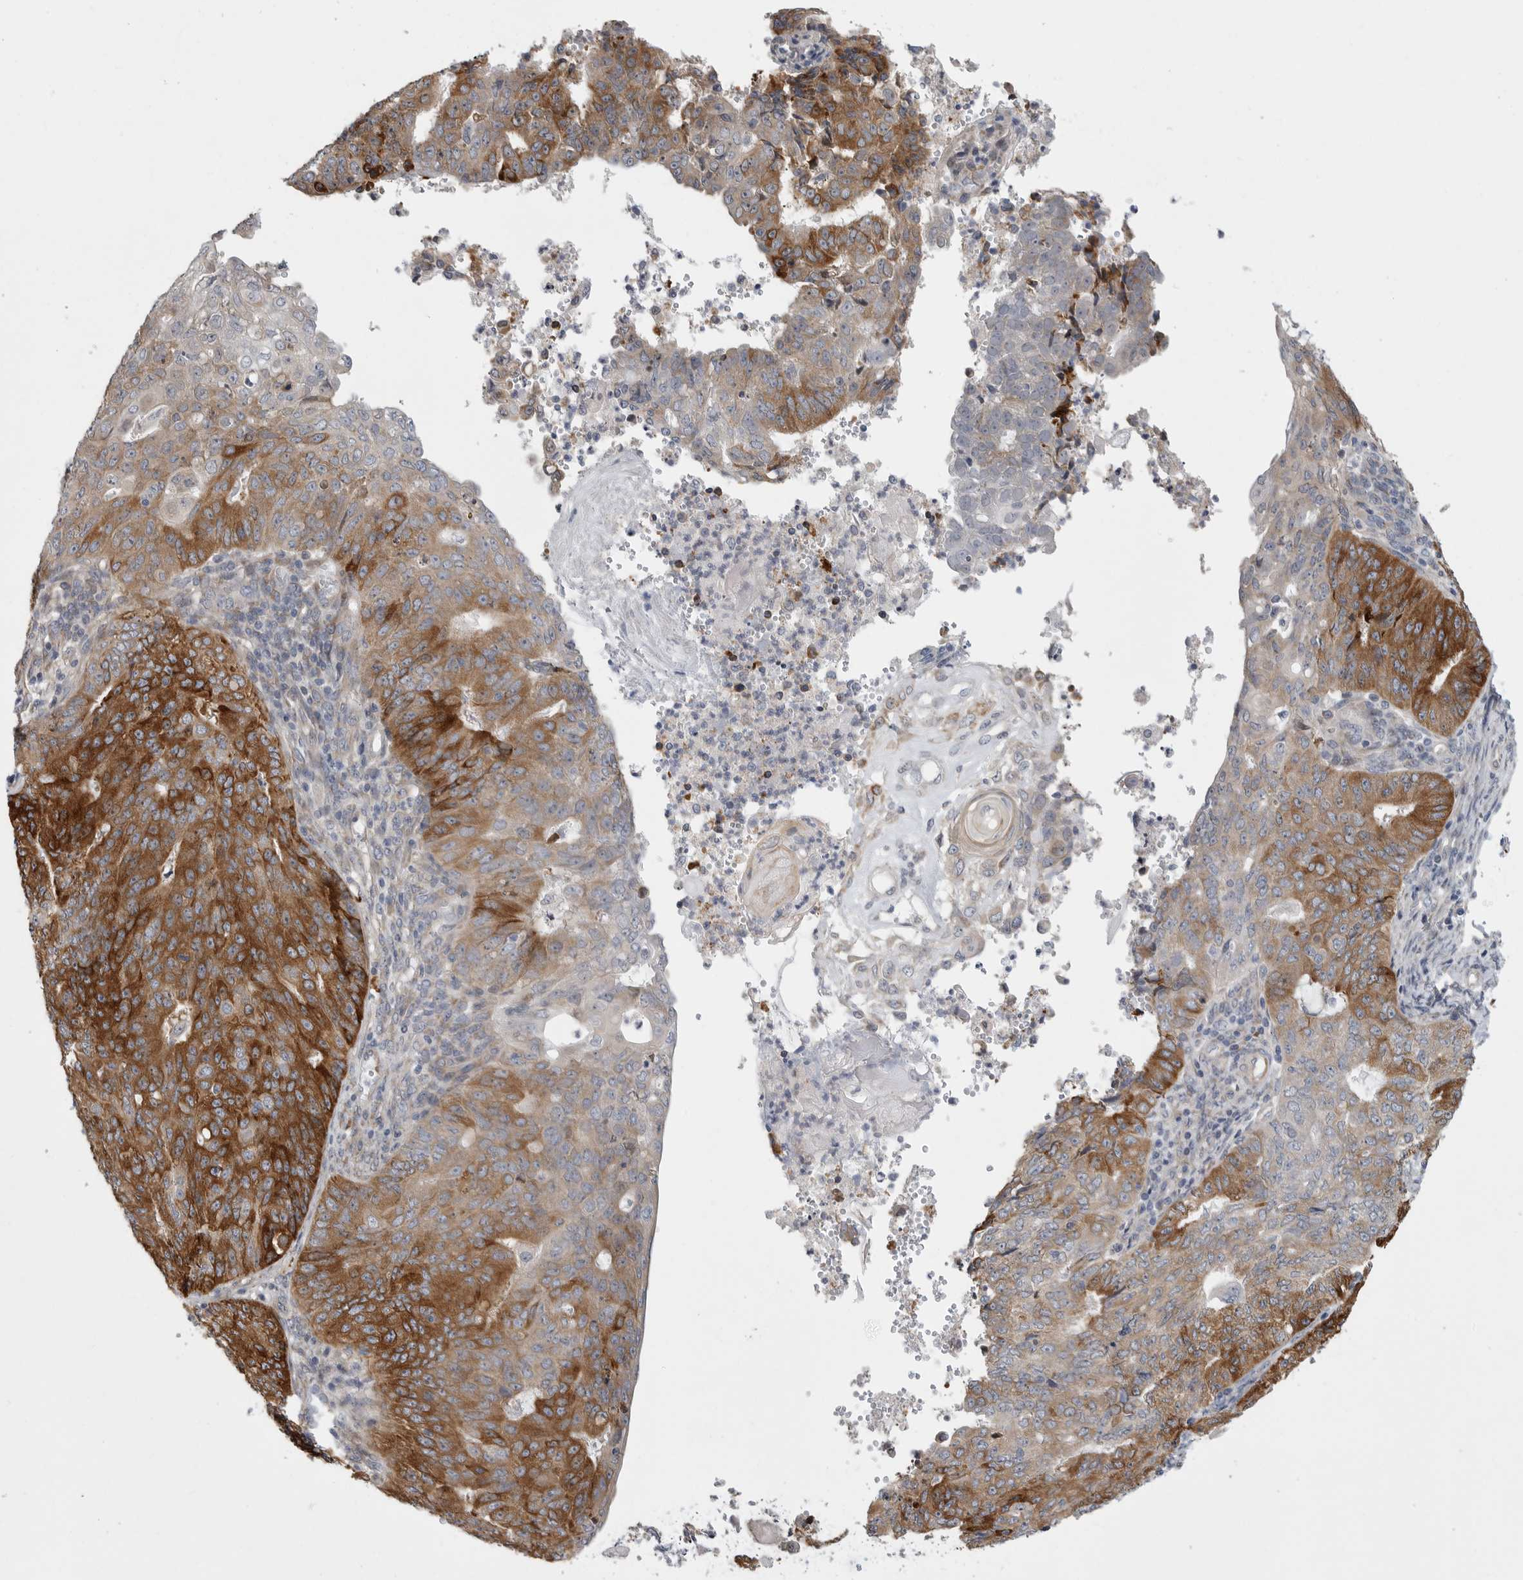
{"staining": {"intensity": "strong", "quantity": ">75%", "location": "cytoplasmic/membranous"}, "tissue": "endometrial cancer", "cell_type": "Tumor cells", "image_type": "cancer", "snomed": [{"axis": "morphology", "description": "Adenocarcinoma, NOS"}, {"axis": "topography", "description": "Endometrium"}], "caption": "Immunohistochemistry (IHC) (DAB) staining of human endometrial adenocarcinoma displays strong cytoplasmic/membranous protein positivity in about >75% of tumor cells. Ihc stains the protein of interest in brown and the nuclei are stained blue.", "gene": "FBXO43", "patient": {"sex": "female", "age": 32}}